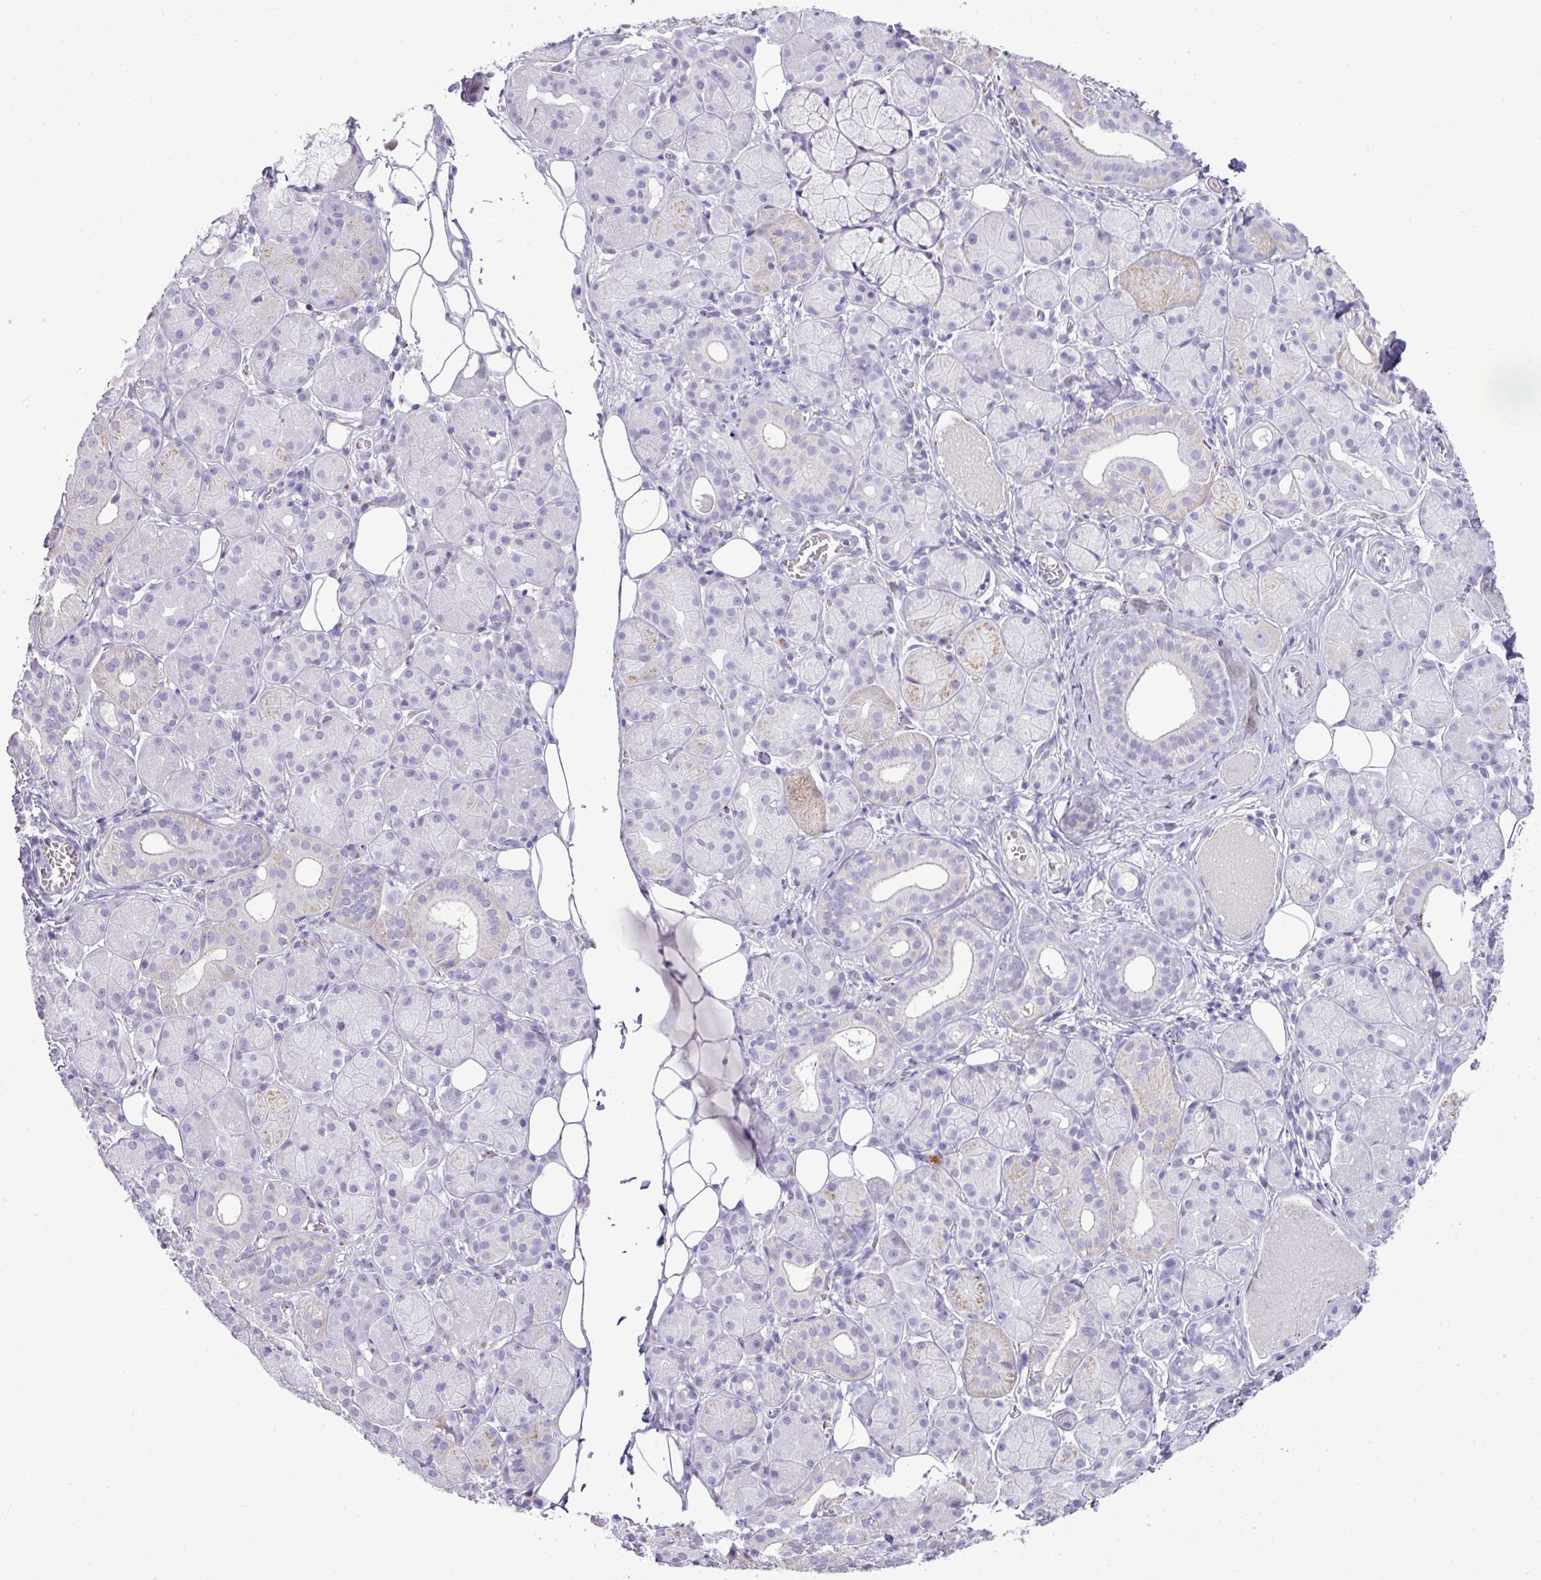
{"staining": {"intensity": "negative", "quantity": "none", "location": "none"}, "tissue": "salivary gland", "cell_type": "Glandular cells", "image_type": "normal", "snomed": [{"axis": "morphology", "description": "Squamous cell carcinoma, NOS"}, {"axis": "topography", "description": "Skin"}, {"axis": "topography", "description": "Head-Neck"}], "caption": "DAB immunohistochemical staining of benign human salivary gland demonstrates no significant expression in glandular cells.", "gene": "FAM43A", "patient": {"sex": "male", "age": 80}}